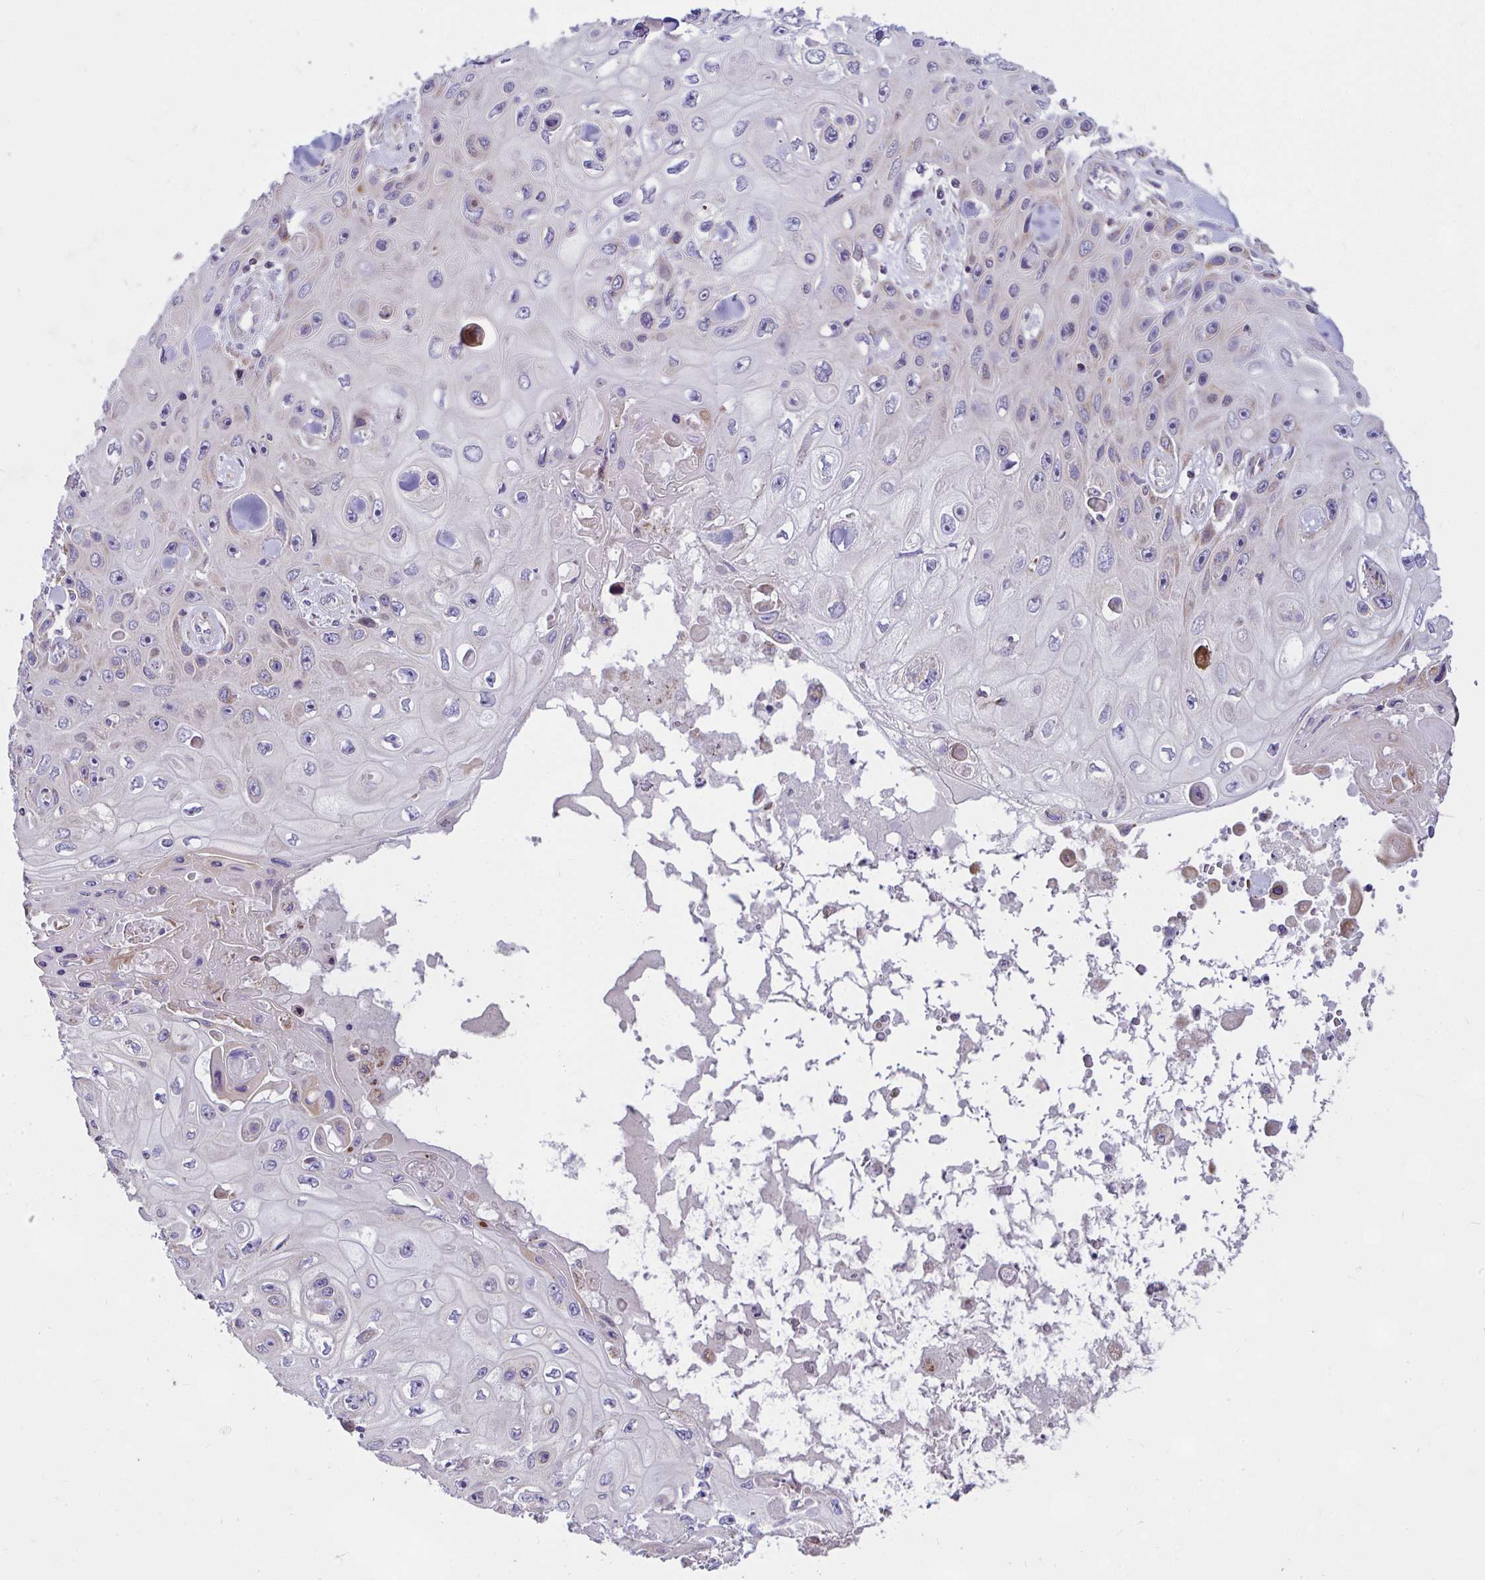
{"staining": {"intensity": "weak", "quantity": "<25%", "location": "cytoplasmic/membranous"}, "tissue": "skin cancer", "cell_type": "Tumor cells", "image_type": "cancer", "snomed": [{"axis": "morphology", "description": "Squamous cell carcinoma, NOS"}, {"axis": "topography", "description": "Skin"}], "caption": "This is an immunohistochemistry (IHC) histopathology image of human skin cancer (squamous cell carcinoma). There is no staining in tumor cells.", "gene": "CEP63", "patient": {"sex": "male", "age": 82}}